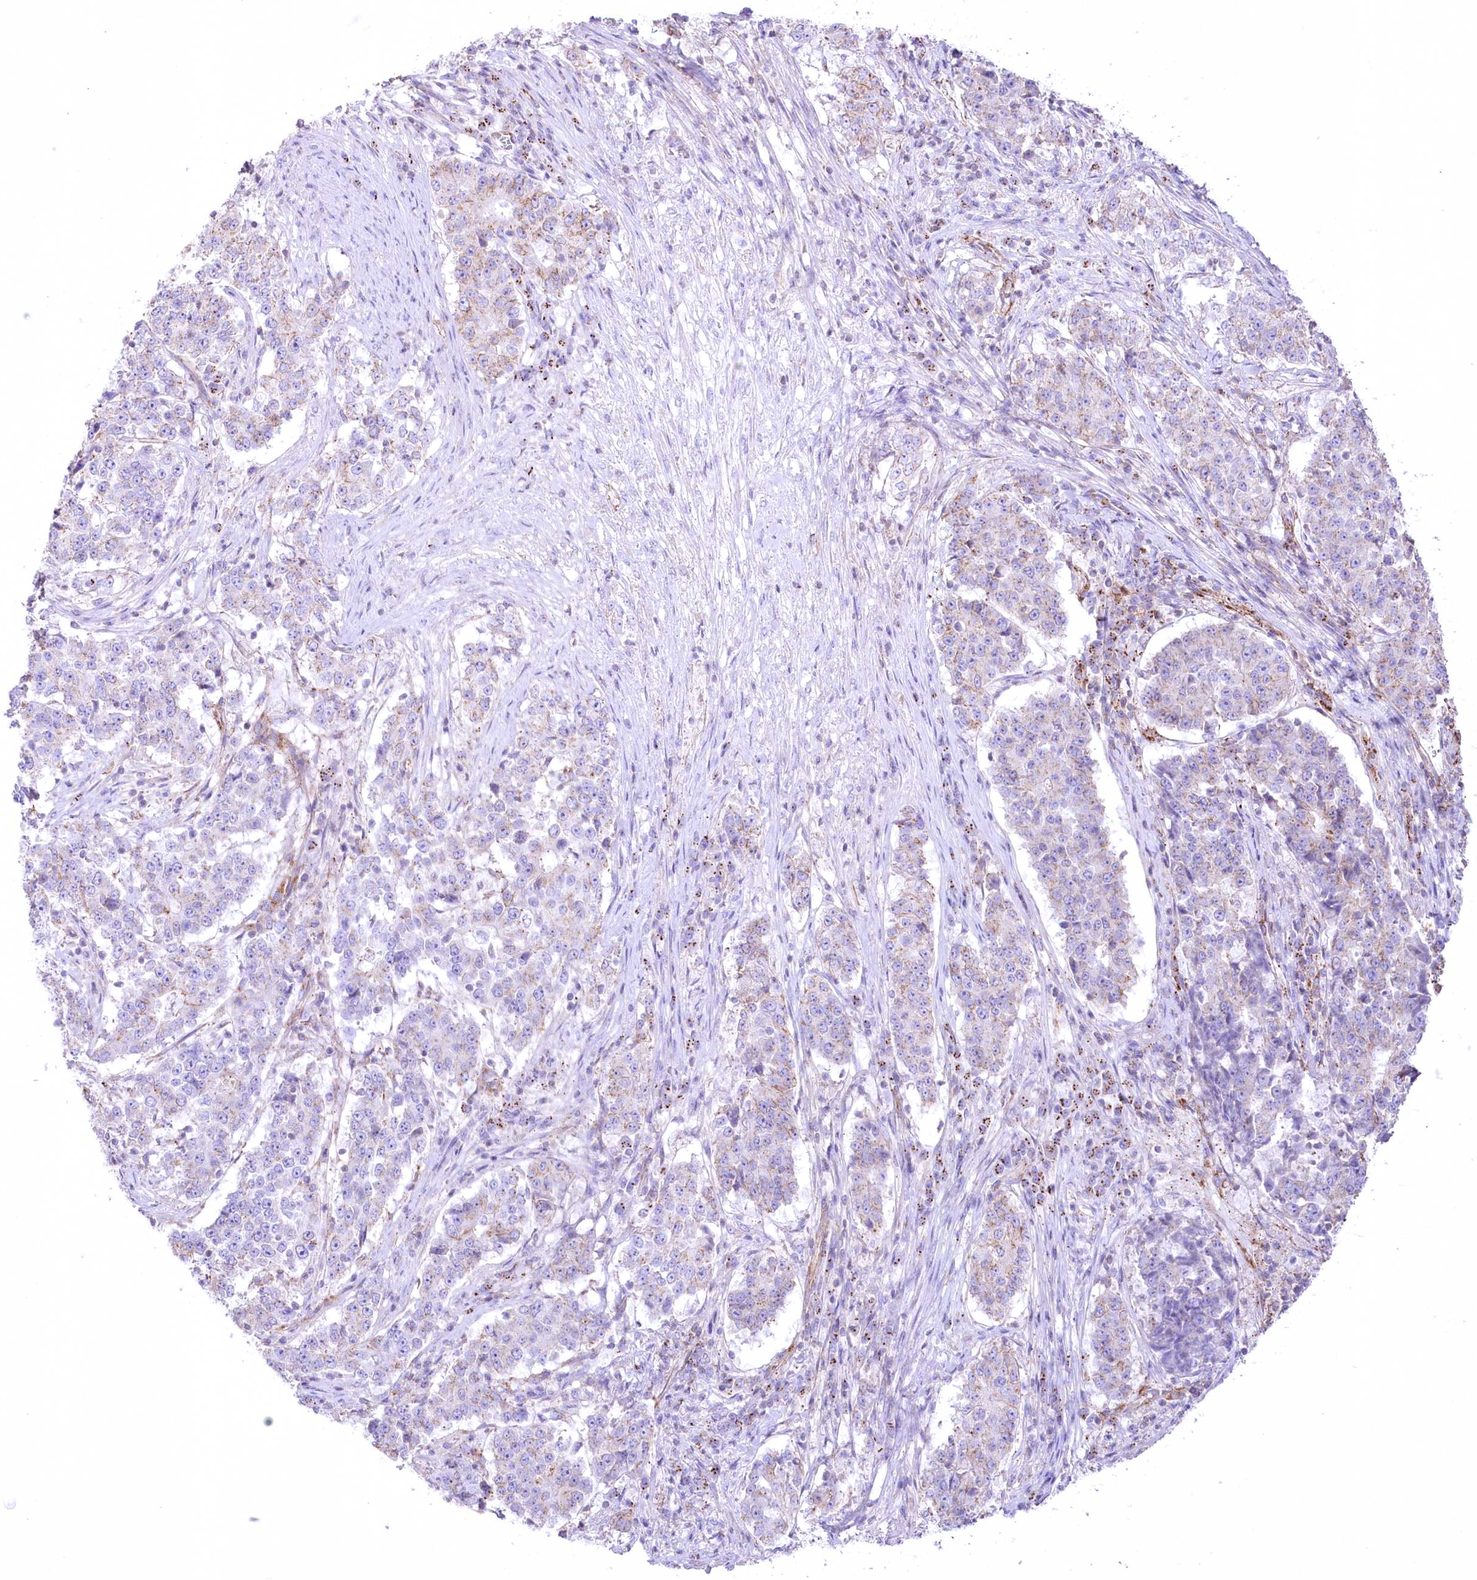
{"staining": {"intensity": "negative", "quantity": "none", "location": "none"}, "tissue": "stomach cancer", "cell_type": "Tumor cells", "image_type": "cancer", "snomed": [{"axis": "morphology", "description": "Adenocarcinoma, NOS"}, {"axis": "topography", "description": "Stomach"}], "caption": "An immunohistochemistry (IHC) micrograph of adenocarcinoma (stomach) is shown. There is no staining in tumor cells of adenocarcinoma (stomach). The staining was performed using DAB to visualize the protein expression in brown, while the nuclei were stained in blue with hematoxylin (Magnification: 20x).", "gene": "FAM216A", "patient": {"sex": "male", "age": 59}}